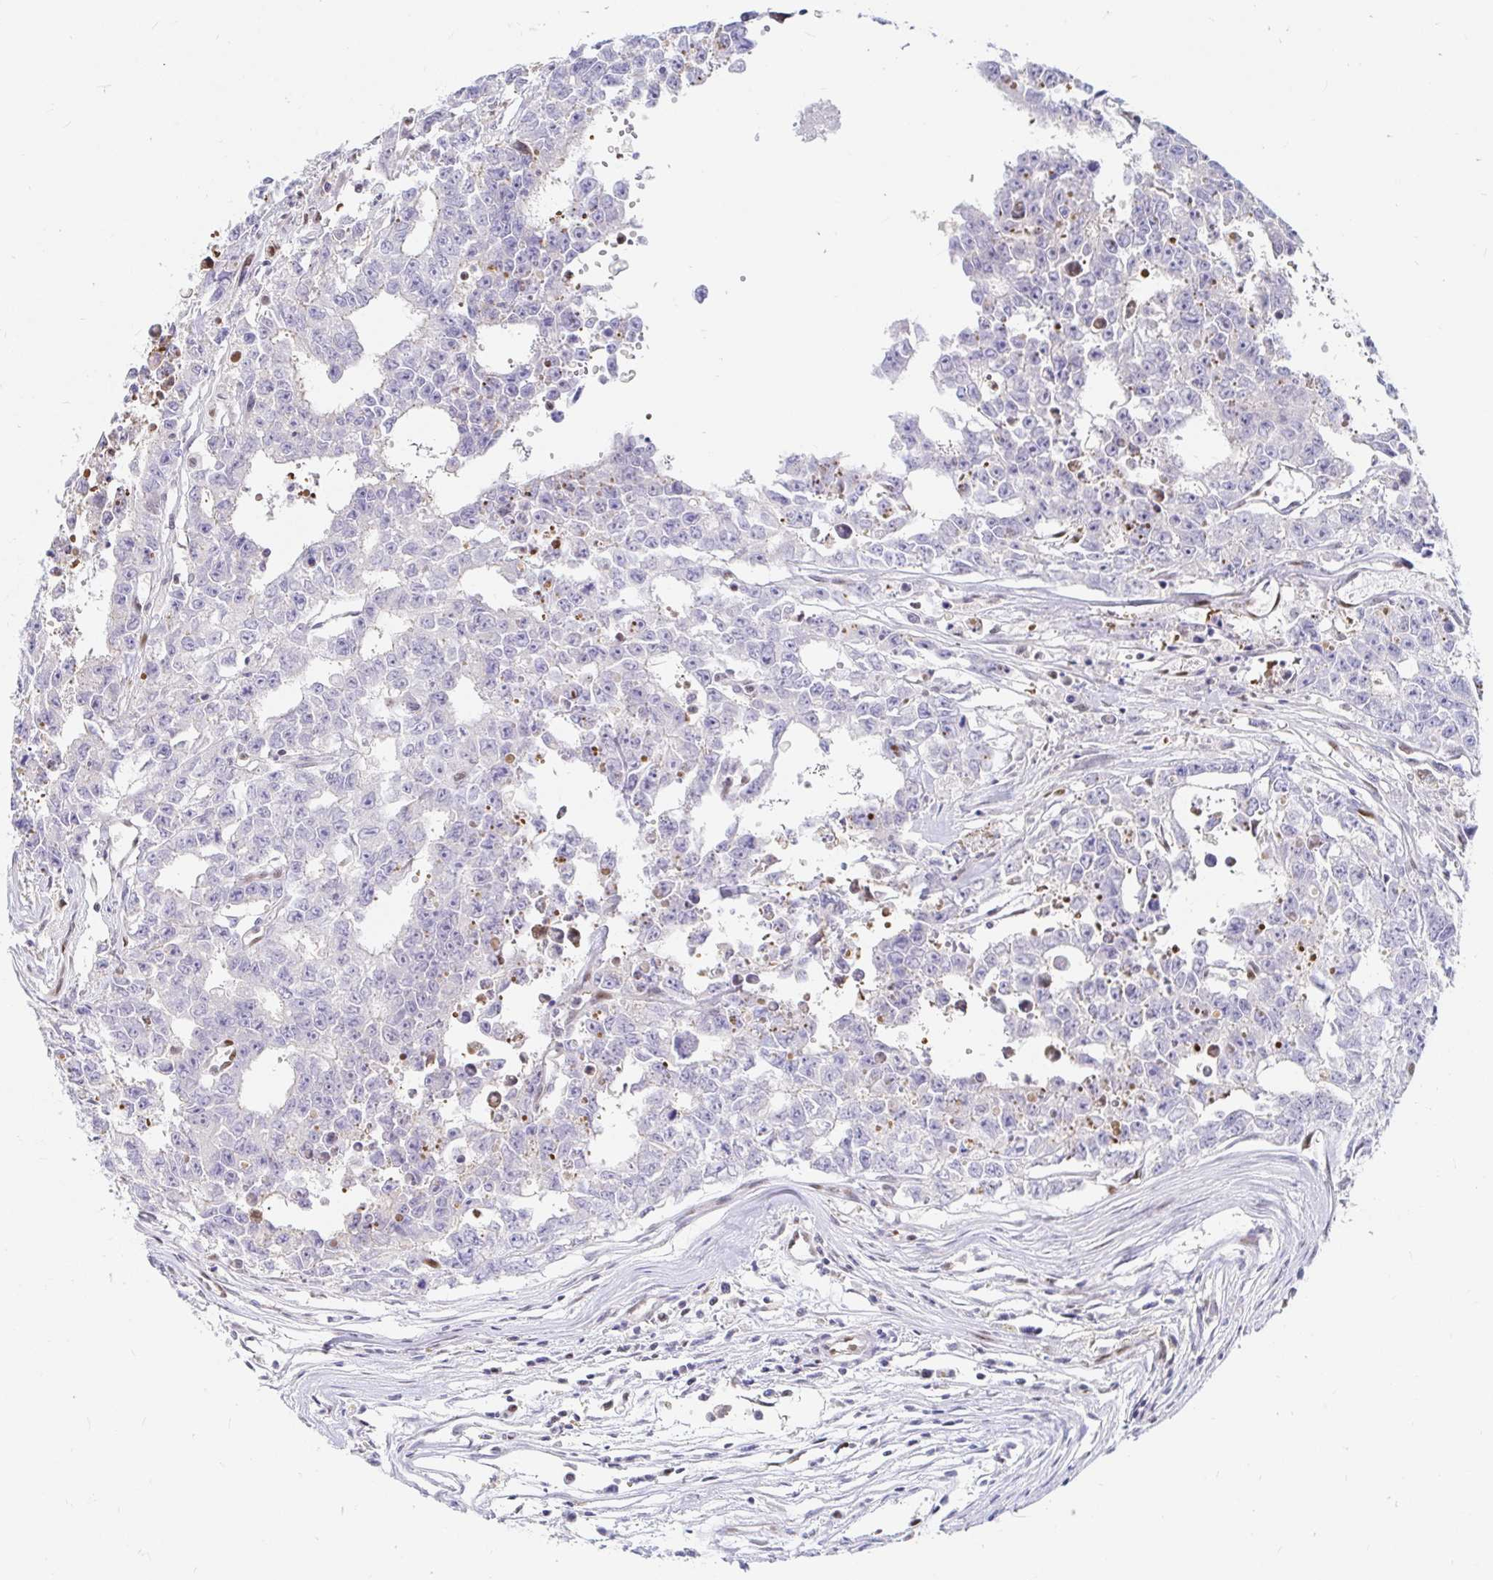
{"staining": {"intensity": "negative", "quantity": "none", "location": "none"}, "tissue": "testis cancer", "cell_type": "Tumor cells", "image_type": "cancer", "snomed": [{"axis": "morphology", "description": "Carcinoma, Embryonal, NOS"}, {"axis": "morphology", "description": "Teratoma, malignant, NOS"}, {"axis": "topography", "description": "Testis"}], "caption": "Immunohistochemistry (IHC) of human testis cancer exhibits no positivity in tumor cells.", "gene": "HINFP", "patient": {"sex": "male", "age": 24}}